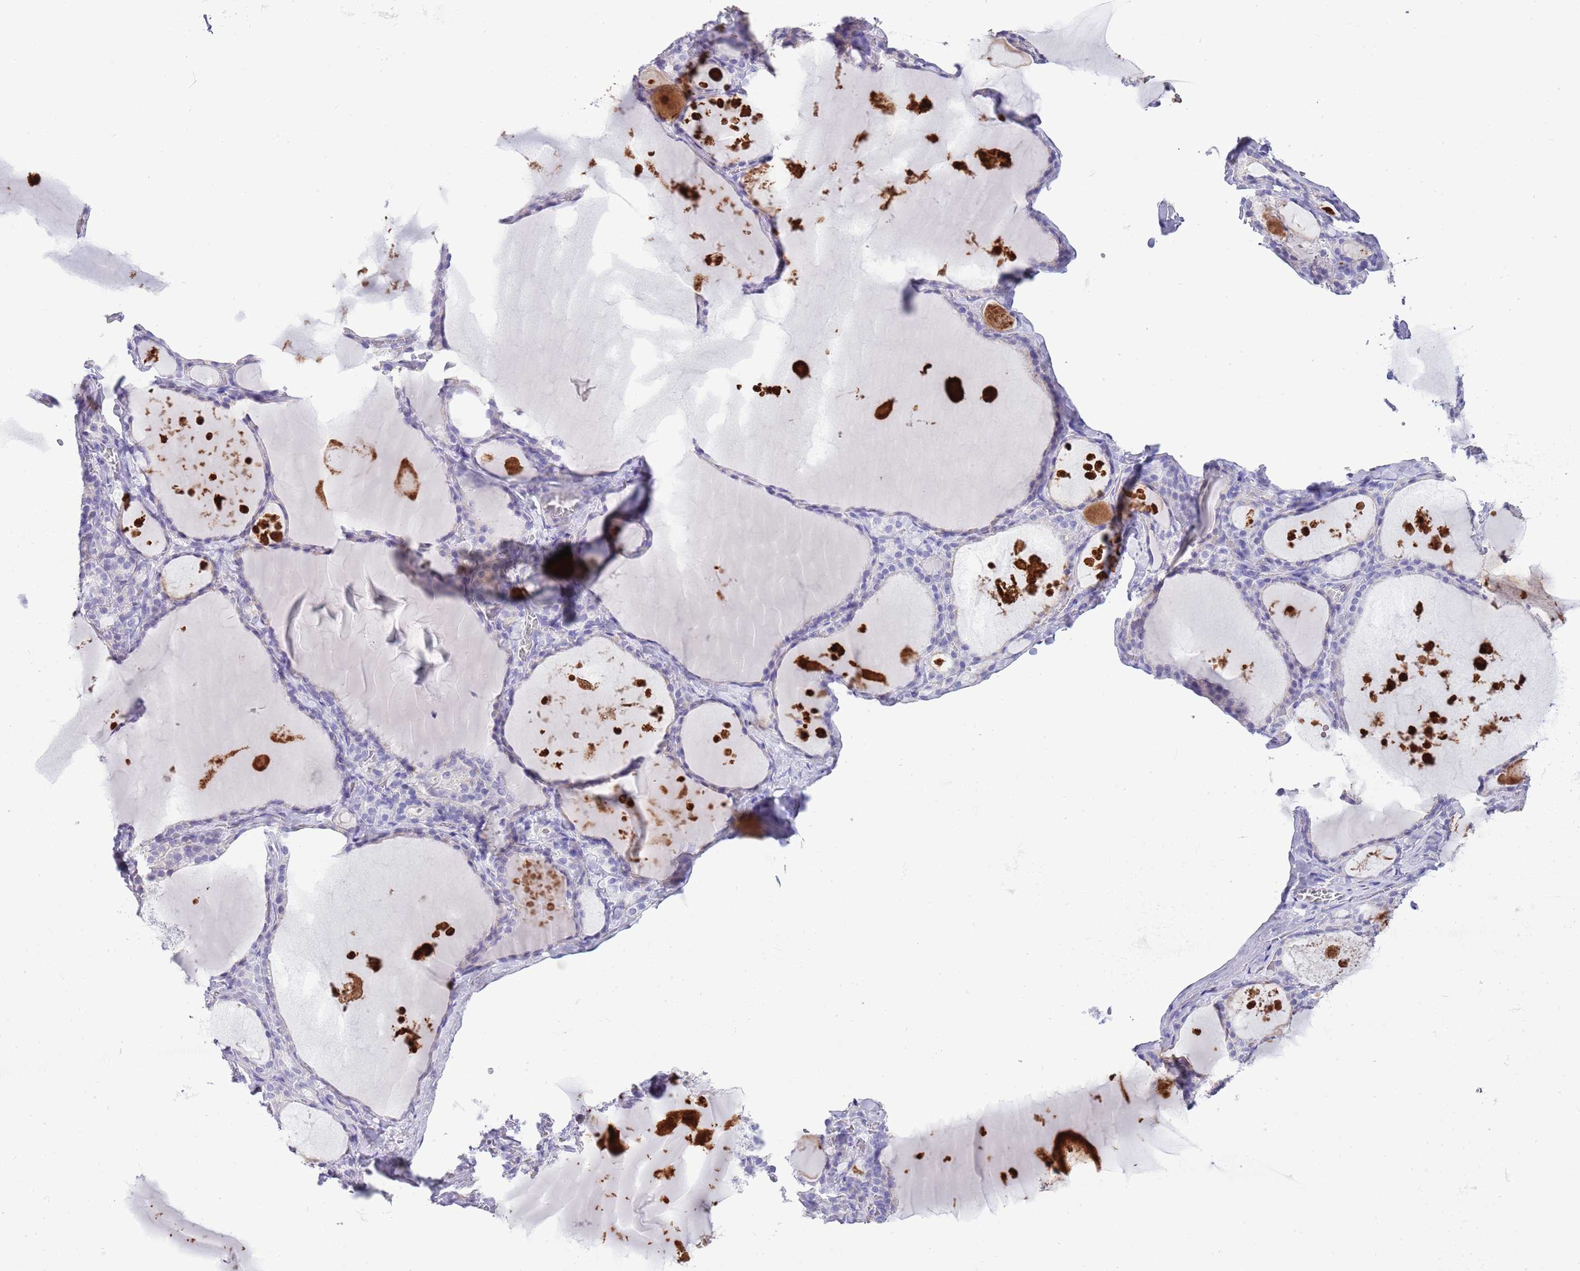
{"staining": {"intensity": "negative", "quantity": "none", "location": "none"}, "tissue": "thyroid gland", "cell_type": "Glandular cells", "image_type": "normal", "snomed": [{"axis": "morphology", "description": "Normal tissue, NOS"}, {"axis": "topography", "description": "Thyroid gland"}], "caption": "This is an immunohistochemistry (IHC) photomicrograph of unremarkable human thyroid gland. There is no positivity in glandular cells.", "gene": "ABHD17C", "patient": {"sex": "male", "age": 56}}